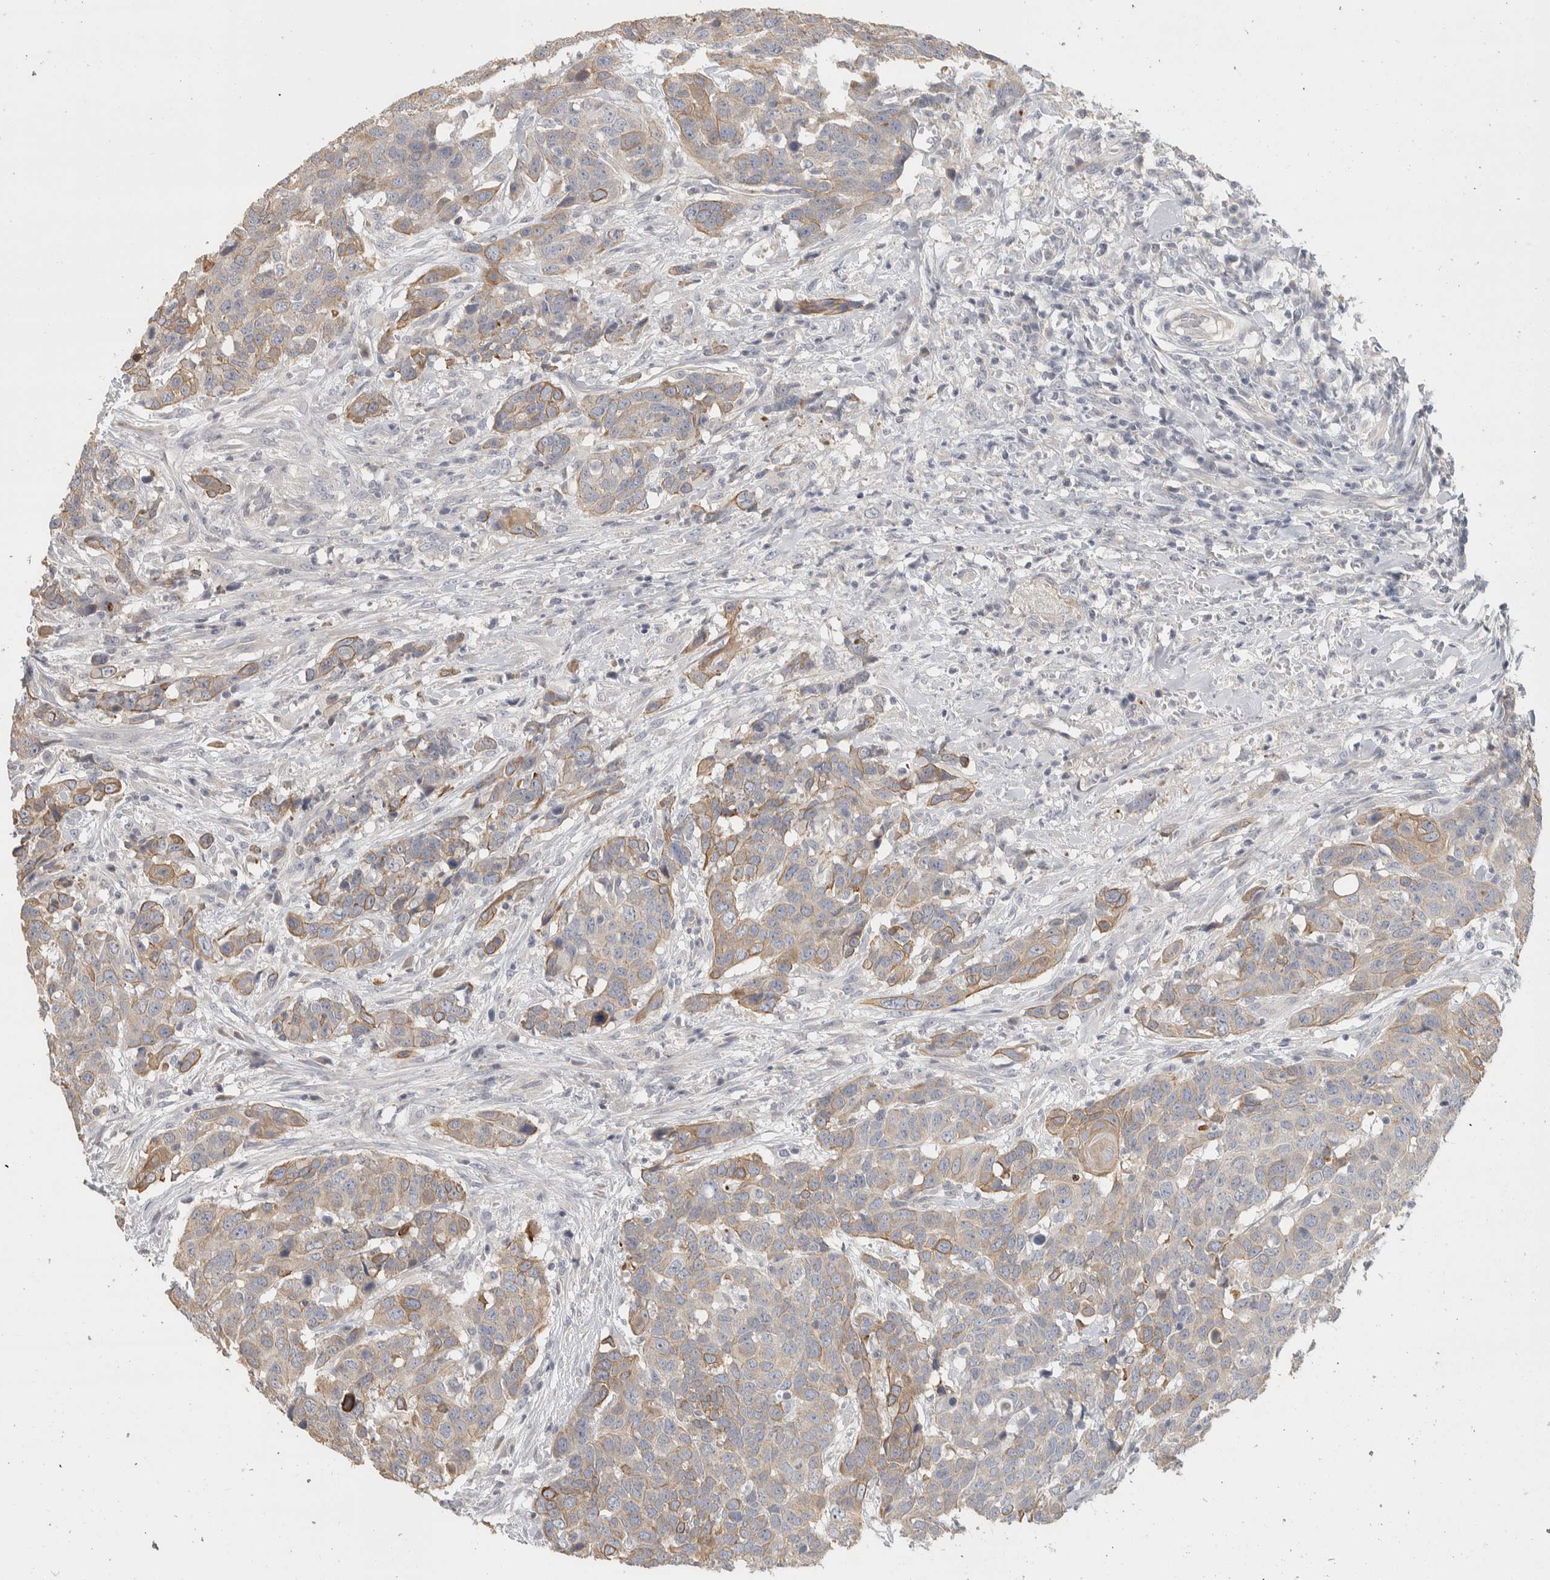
{"staining": {"intensity": "weak", "quantity": "25%-75%", "location": "cytoplasmic/membranous"}, "tissue": "head and neck cancer", "cell_type": "Tumor cells", "image_type": "cancer", "snomed": [{"axis": "morphology", "description": "Squamous cell carcinoma, NOS"}, {"axis": "topography", "description": "Head-Neck"}], "caption": "Protein expression analysis of human head and neck squamous cell carcinoma reveals weak cytoplasmic/membranous positivity in about 25%-75% of tumor cells.", "gene": "DCXR", "patient": {"sex": "male", "age": 66}}